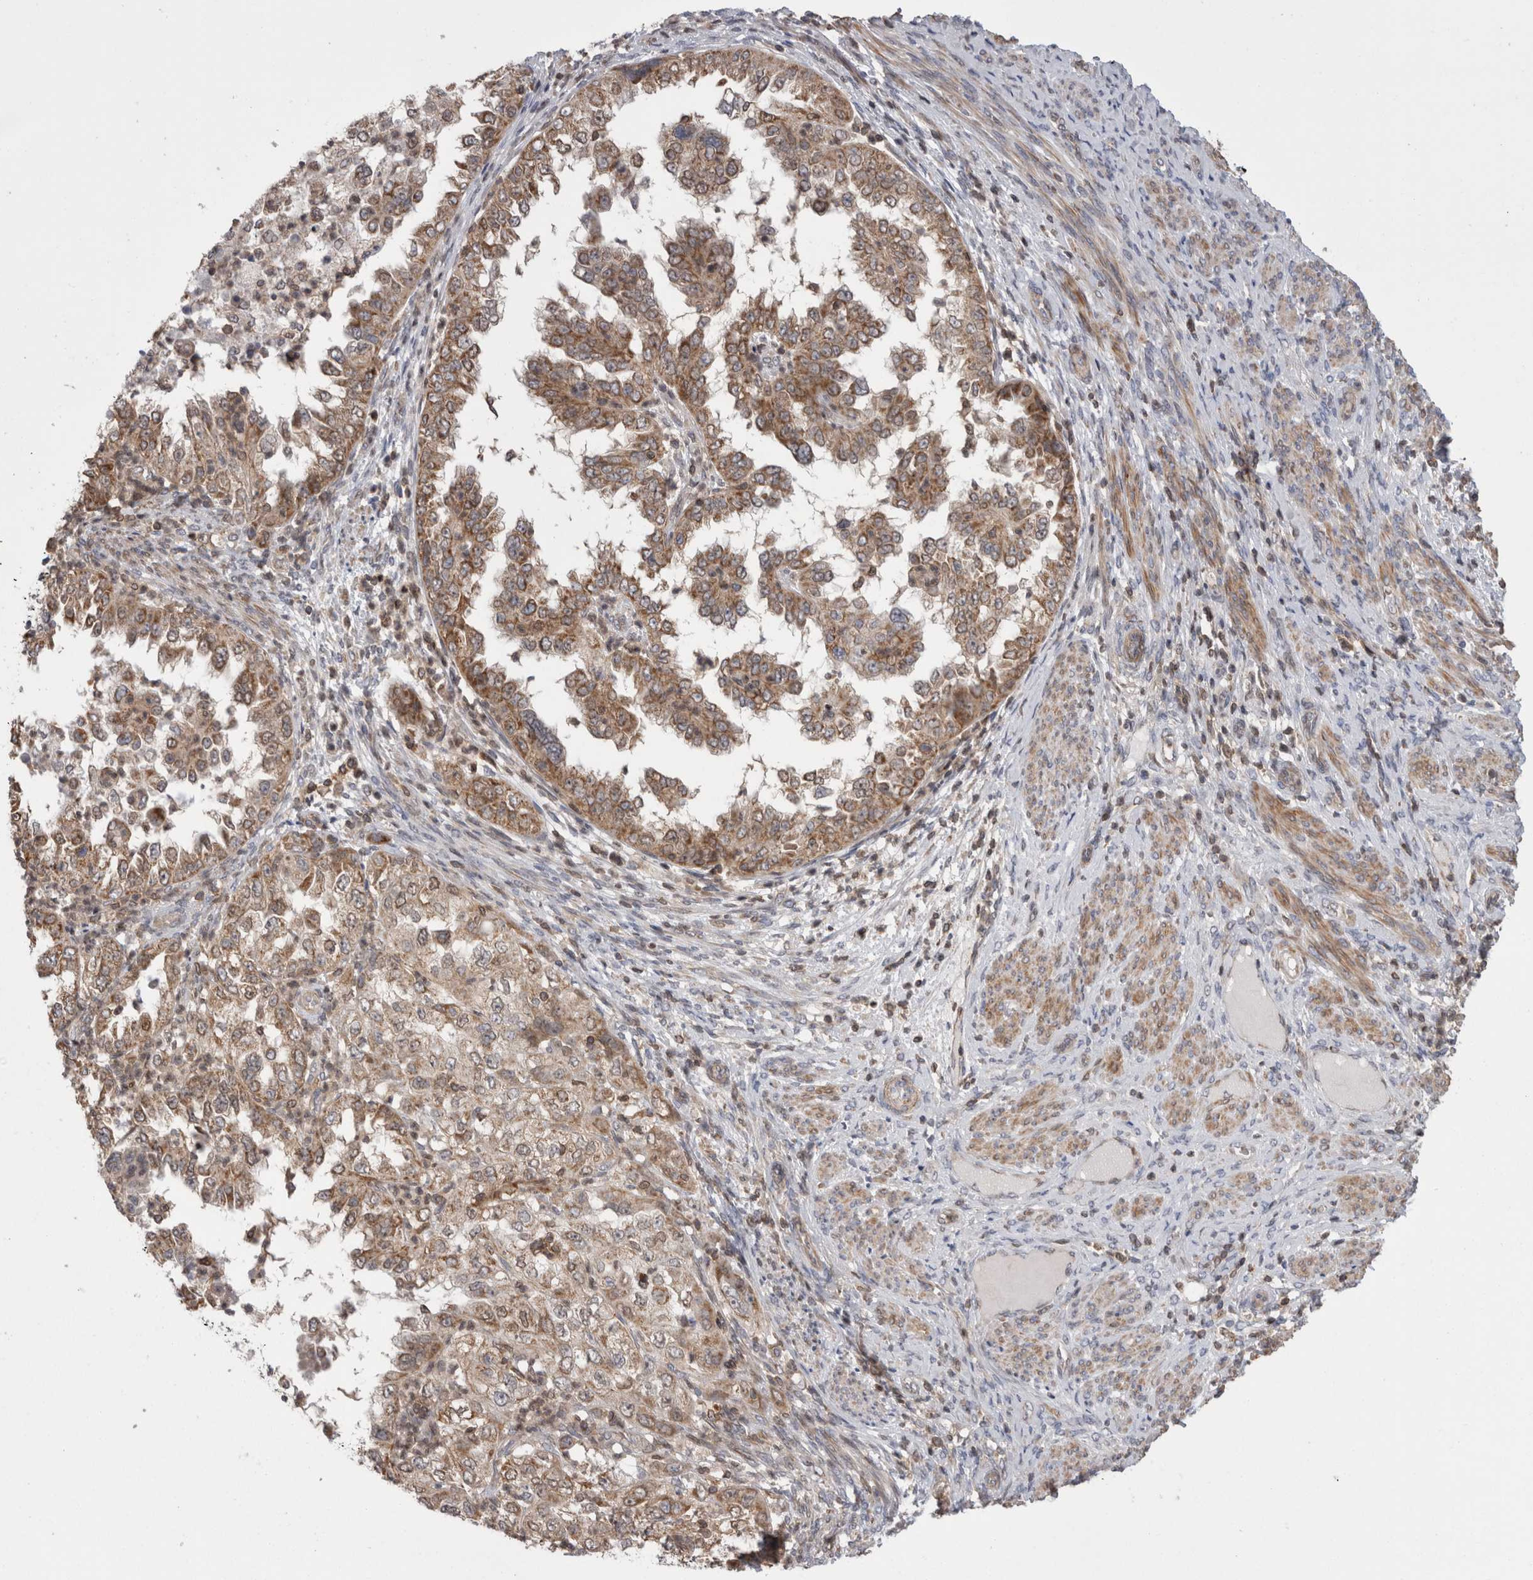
{"staining": {"intensity": "weak", "quantity": ">75%", "location": "cytoplasmic/membranous"}, "tissue": "endometrial cancer", "cell_type": "Tumor cells", "image_type": "cancer", "snomed": [{"axis": "morphology", "description": "Adenocarcinoma, NOS"}, {"axis": "topography", "description": "Endometrium"}], "caption": "High-magnification brightfield microscopy of endometrial cancer stained with DAB (brown) and counterstained with hematoxylin (blue). tumor cells exhibit weak cytoplasmic/membranous positivity is appreciated in about>75% of cells.", "gene": "DARS2", "patient": {"sex": "female", "age": 85}}